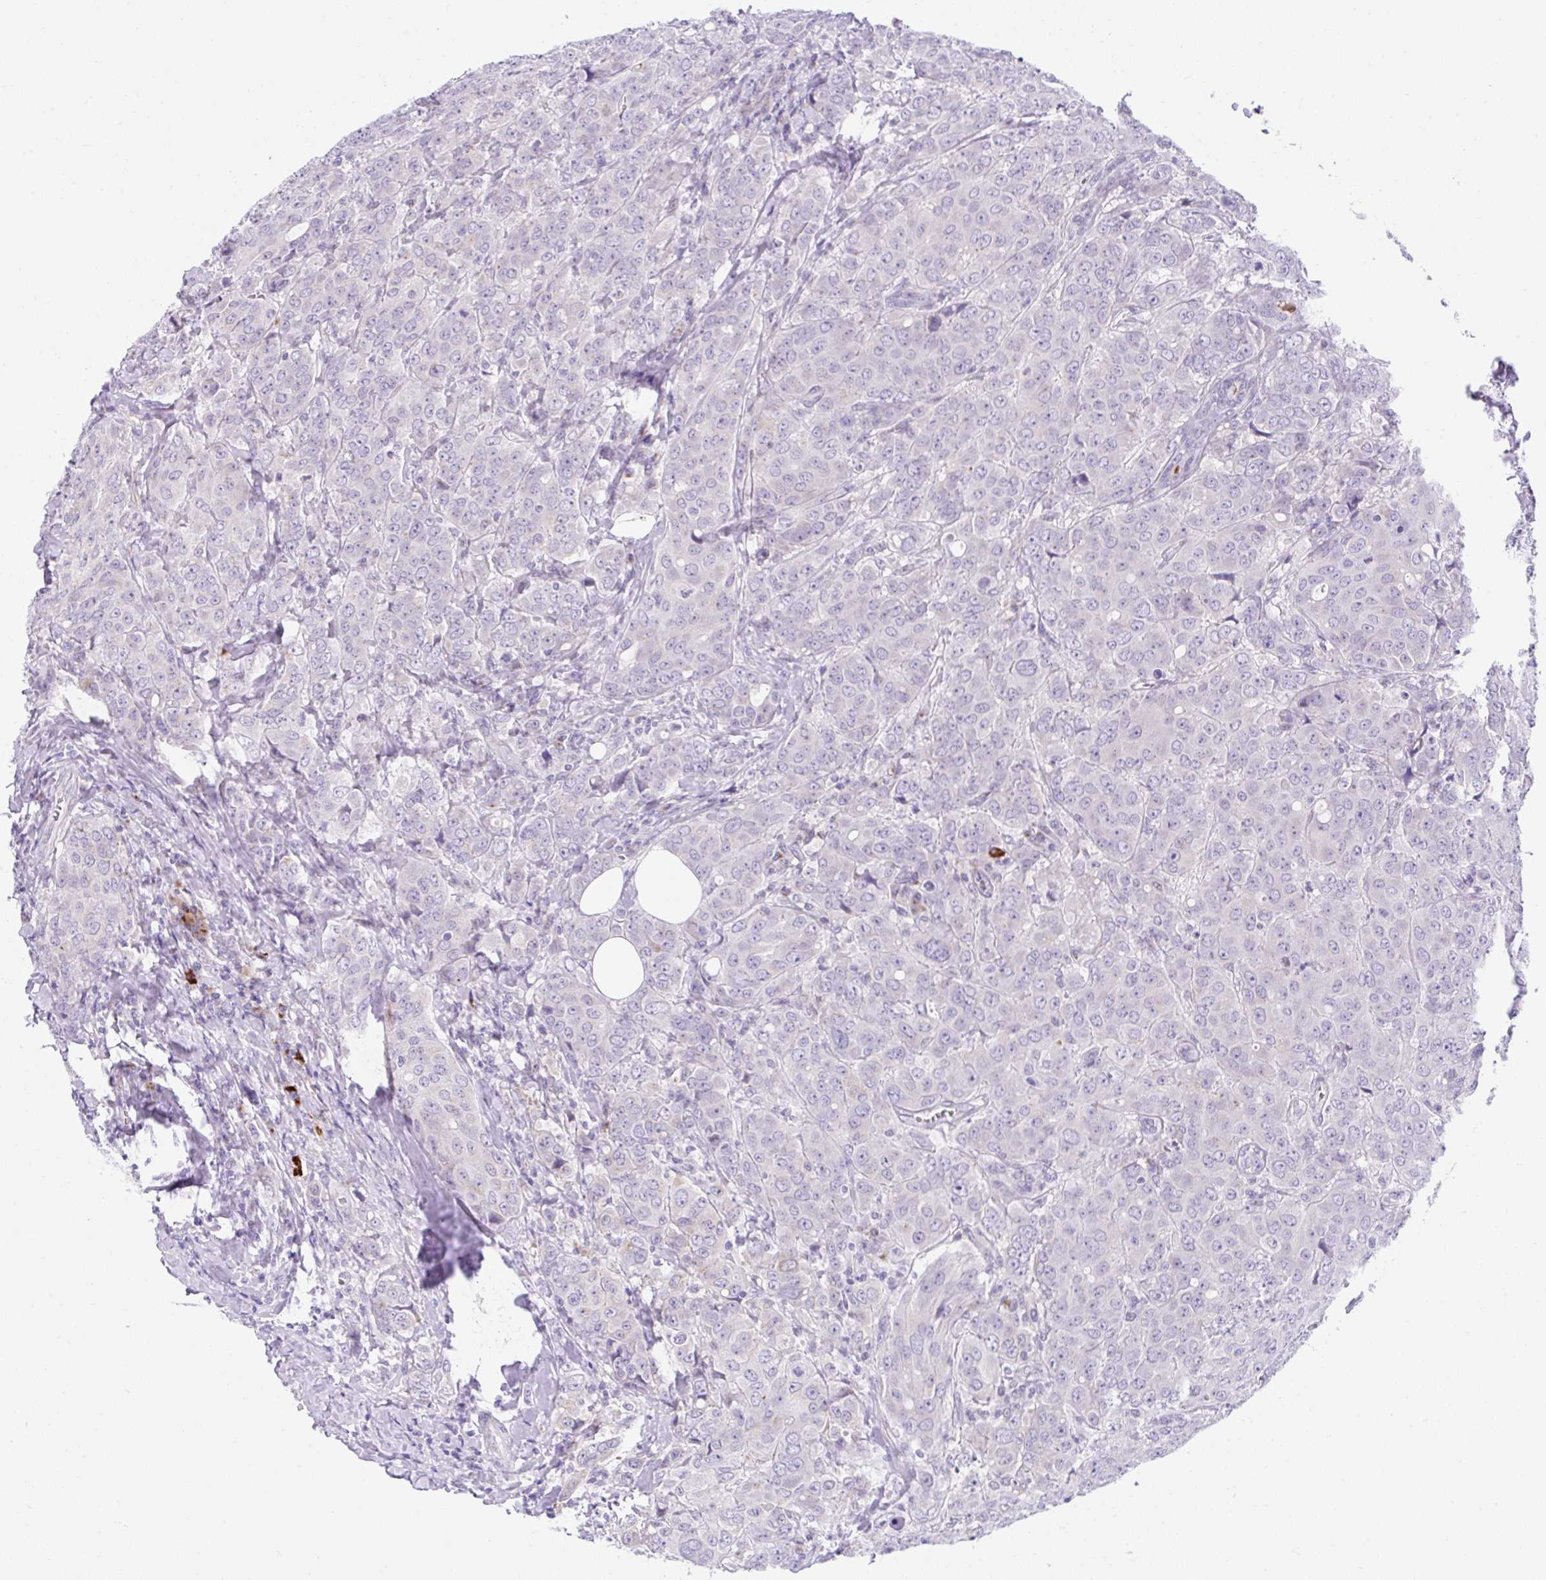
{"staining": {"intensity": "negative", "quantity": "none", "location": "none"}, "tissue": "breast cancer", "cell_type": "Tumor cells", "image_type": "cancer", "snomed": [{"axis": "morphology", "description": "Duct carcinoma"}, {"axis": "topography", "description": "Breast"}], "caption": "High magnification brightfield microscopy of infiltrating ductal carcinoma (breast) stained with DAB (3,3'-diaminobenzidine) (brown) and counterstained with hematoxylin (blue): tumor cells show no significant positivity.", "gene": "GOLGA8A", "patient": {"sex": "female", "age": 43}}